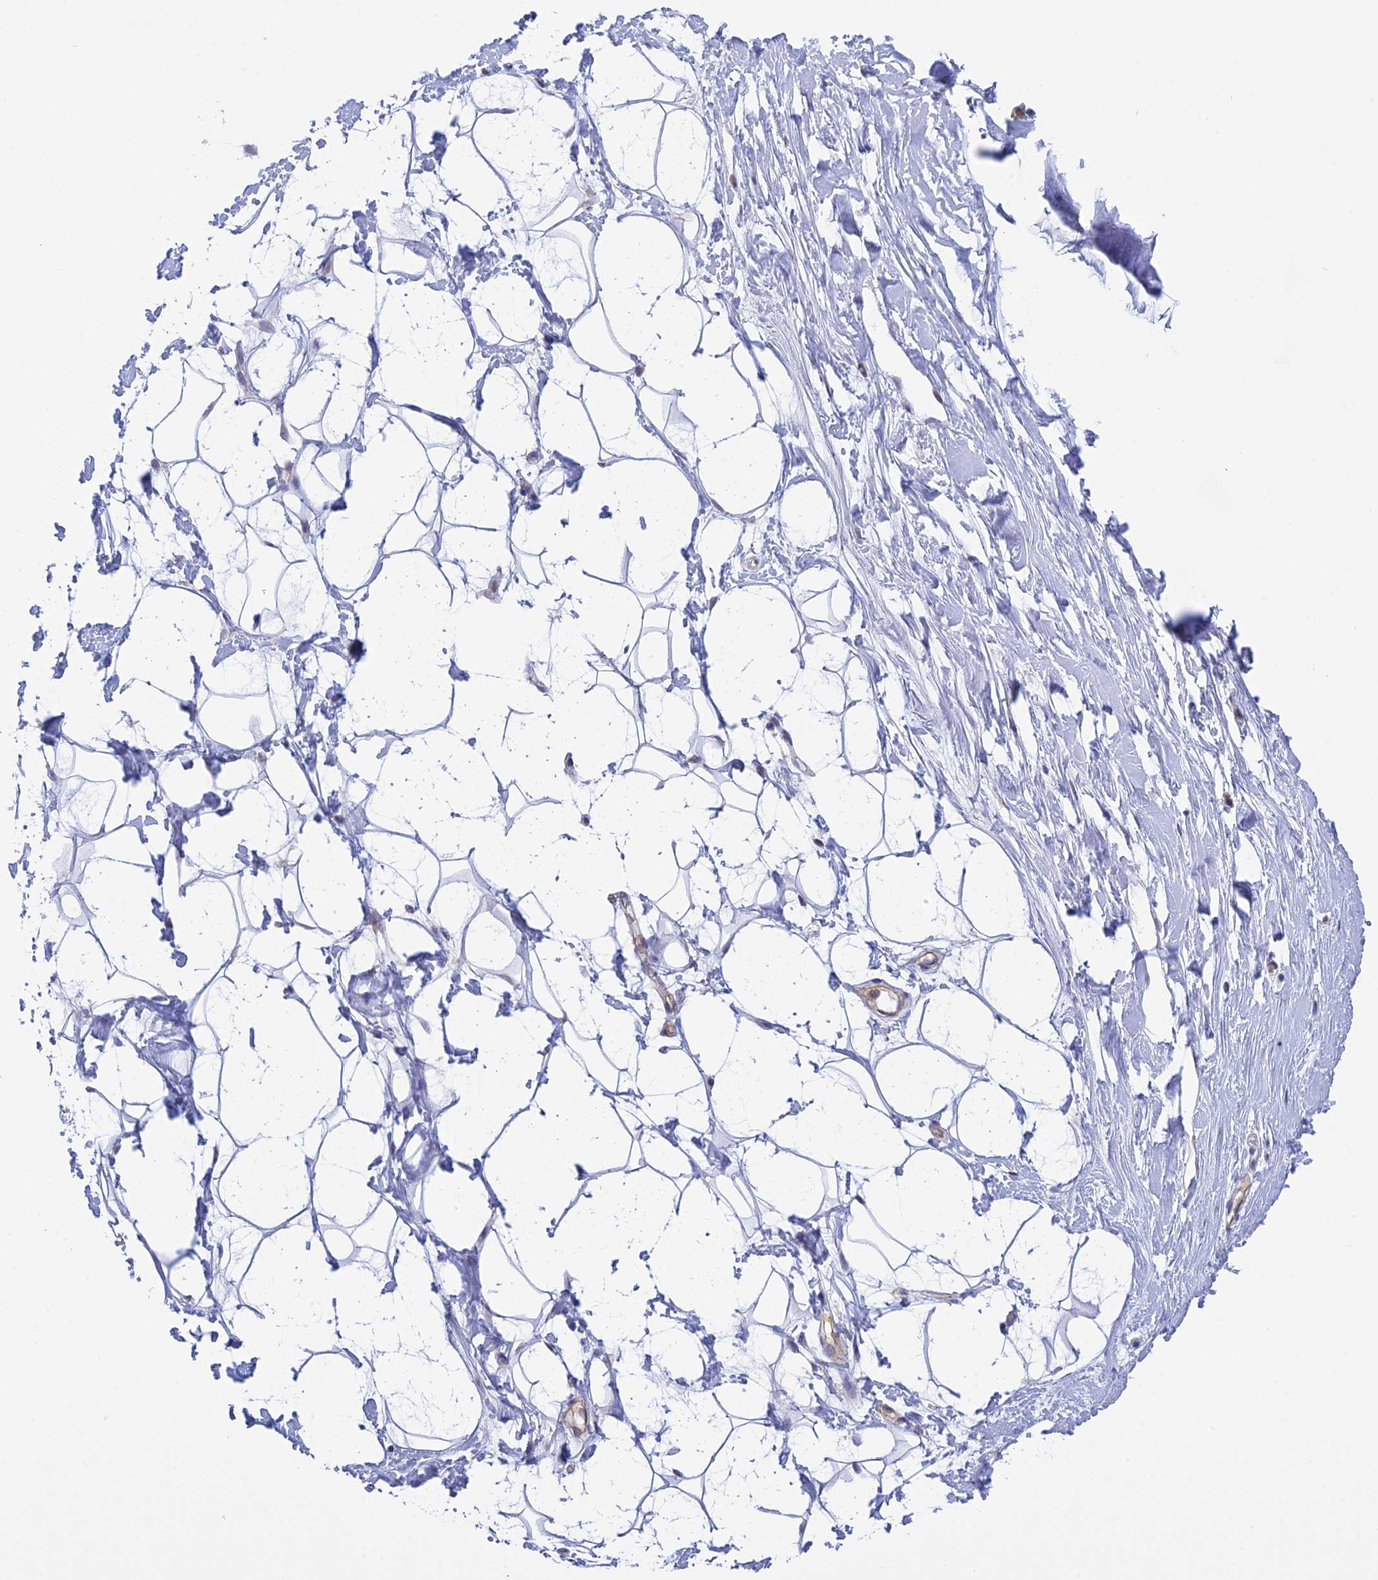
{"staining": {"intensity": "negative", "quantity": "none", "location": "none"}, "tissue": "adipose tissue", "cell_type": "Adipocytes", "image_type": "normal", "snomed": [{"axis": "morphology", "description": "Normal tissue, NOS"}, {"axis": "topography", "description": "Breast"}], "caption": "Immunohistochemistry image of normal adipose tissue: adipose tissue stained with DAB shows no significant protein expression in adipocytes. Brightfield microscopy of IHC stained with DAB (brown) and hematoxylin (blue), captured at high magnification.", "gene": "CORO2A", "patient": {"sex": "female", "age": 26}}